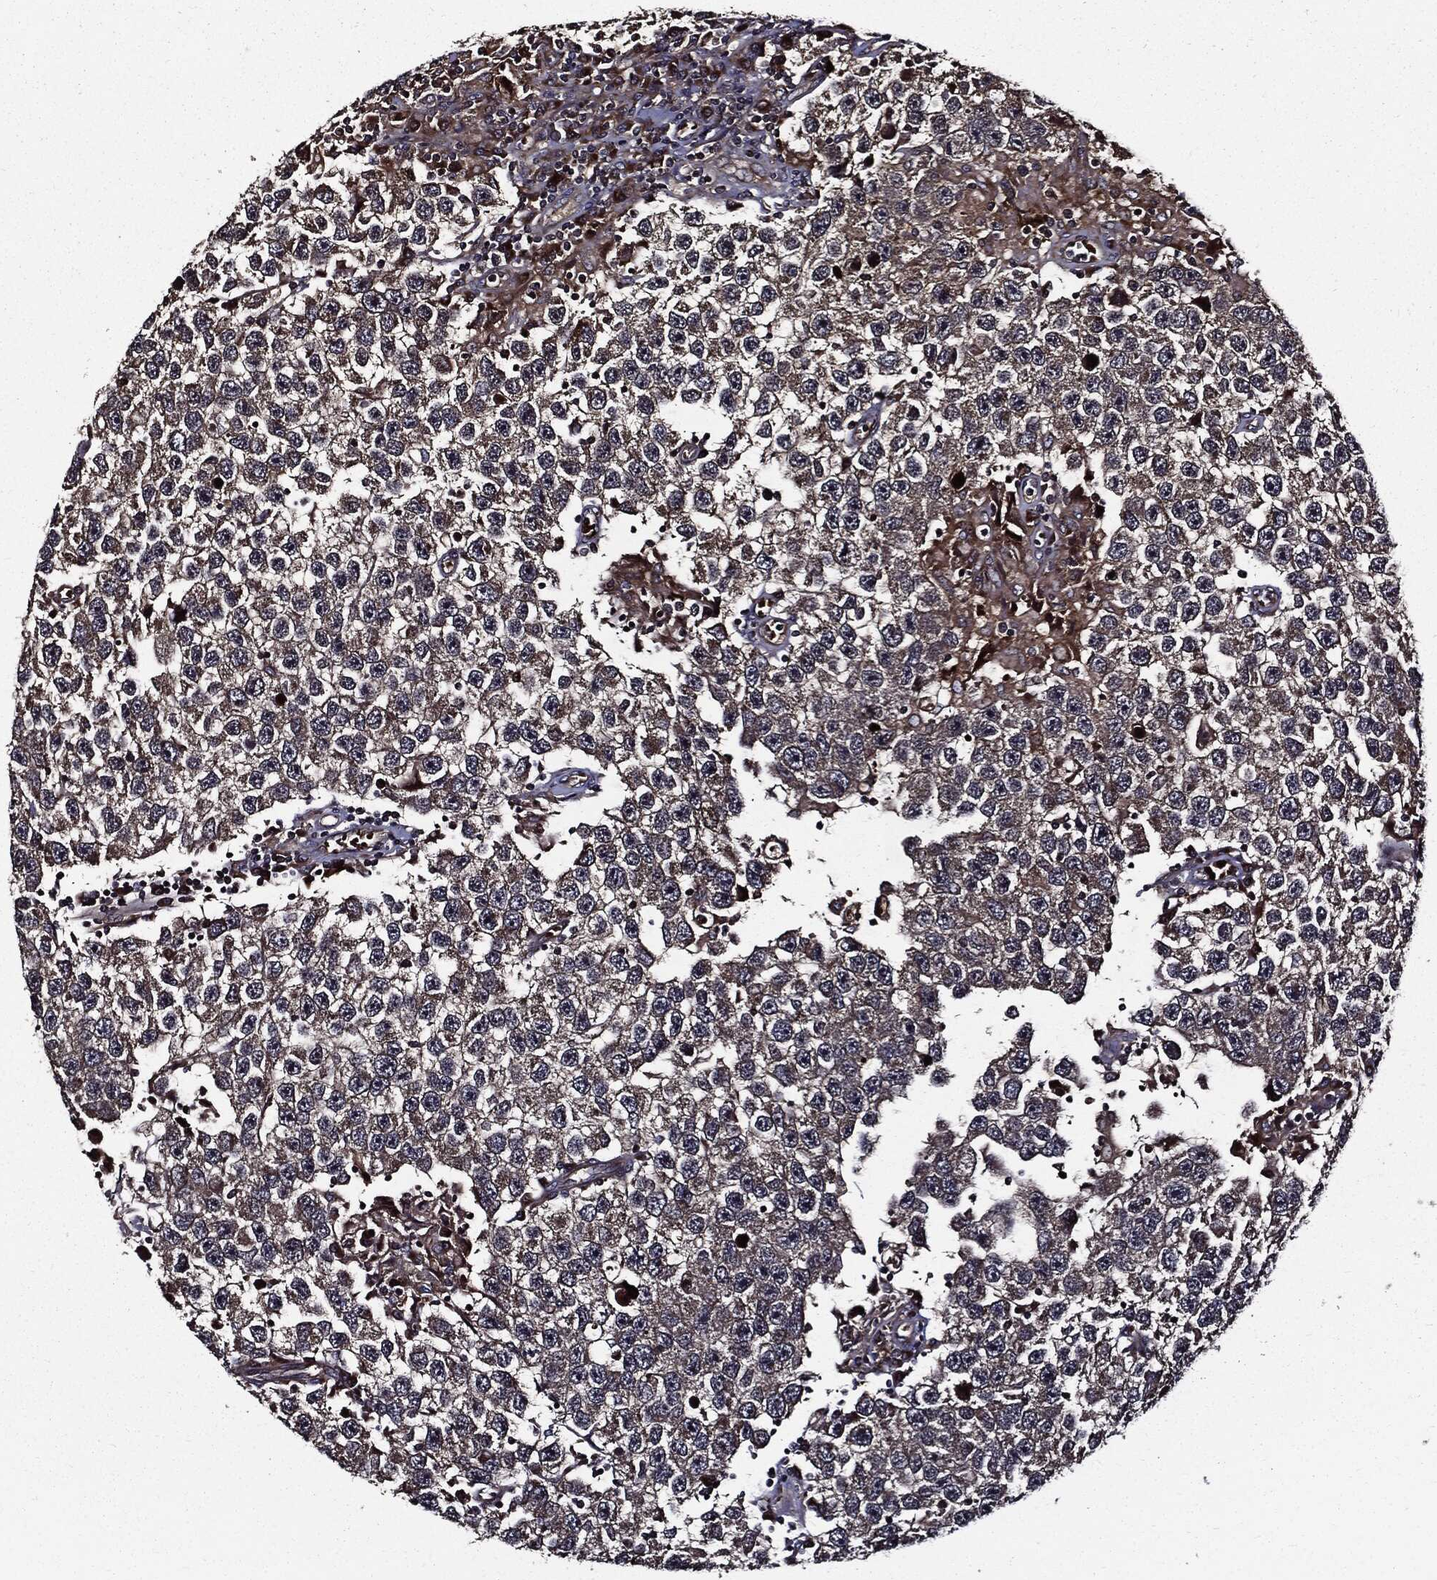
{"staining": {"intensity": "moderate", "quantity": "25%-75%", "location": "cytoplasmic/membranous"}, "tissue": "testis cancer", "cell_type": "Tumor cells", "image_type": "cancer", "snomed": [{"axis": "morphology", "description": "Seminoma, NOS"}, {"axis": "topography", "description": "Testis"}], "caption": "IHC histopathology image of neoplastic tissue: human seminoma (testis) stained using immunohistochemistry (IHC) shows medium levels of moderate protein expression localized specifically in the cytoplasmic/membranous of tumor cells, appearing as a cytoplasmic/membranous brown color.", "gene": "HTT", "patient": {"sex": "male", "age": 26}}